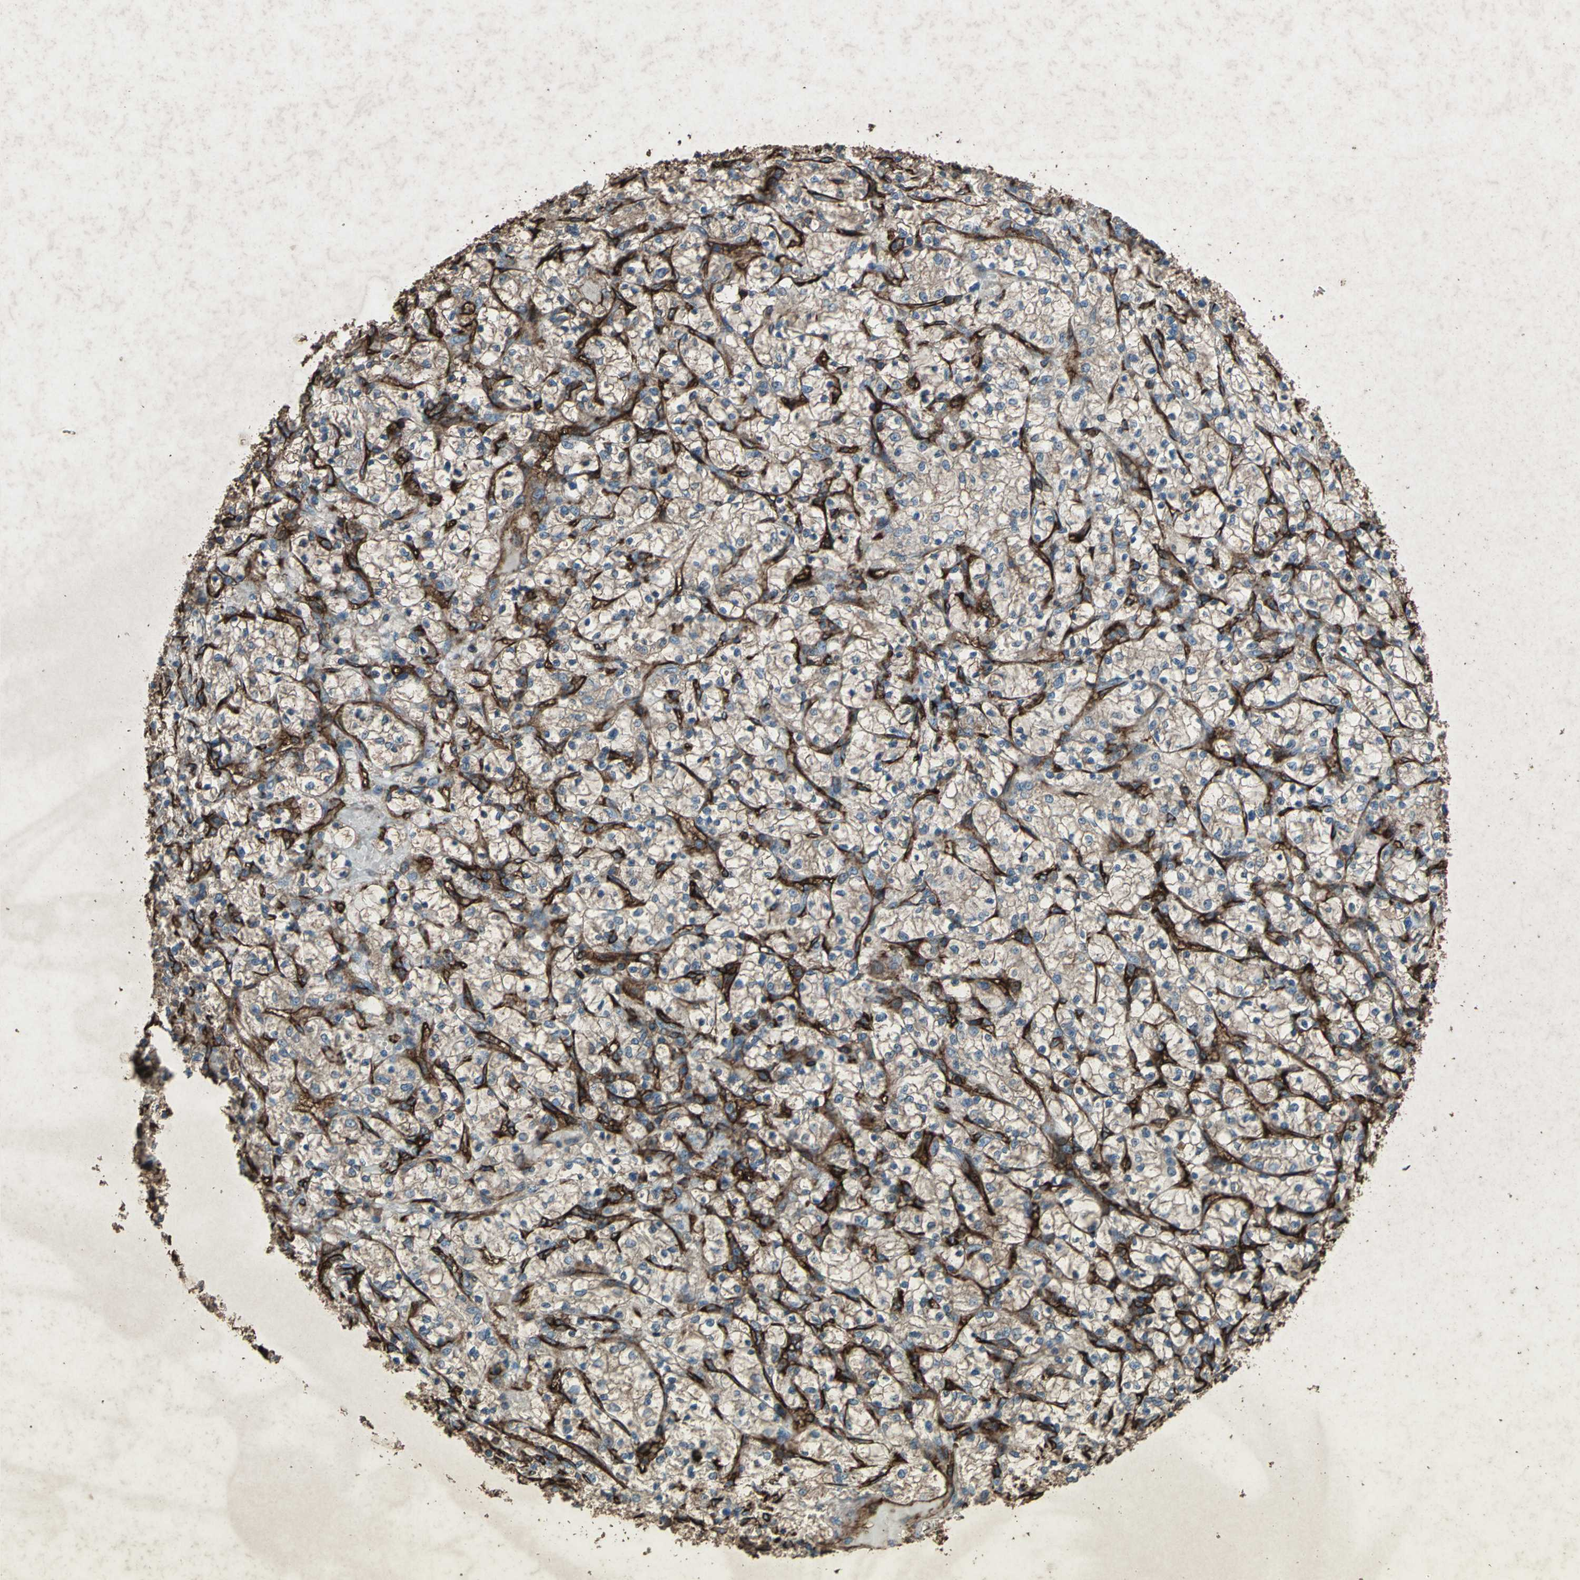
{"staining": {"intensity": "weak", "quantity": ">75%", "location": "cytoplasmic/membranous"}, "tissue": "renal cancer", "cell_type": "Tumor cells", "image_type": "cancer", "snomed": [{"axis": "morphology", "description": "Adenocarcinoma, NOS"}, {"axis": "topography", "description": "Kidney"}], "caption": "Tumor cells exhibit weak cytoplasmic/membranous staining in approximately >75% of cells in renal cancer (adenocarcinoma).", "gene": "CCR6", "patient": {"sex": "female", "age": 69}}